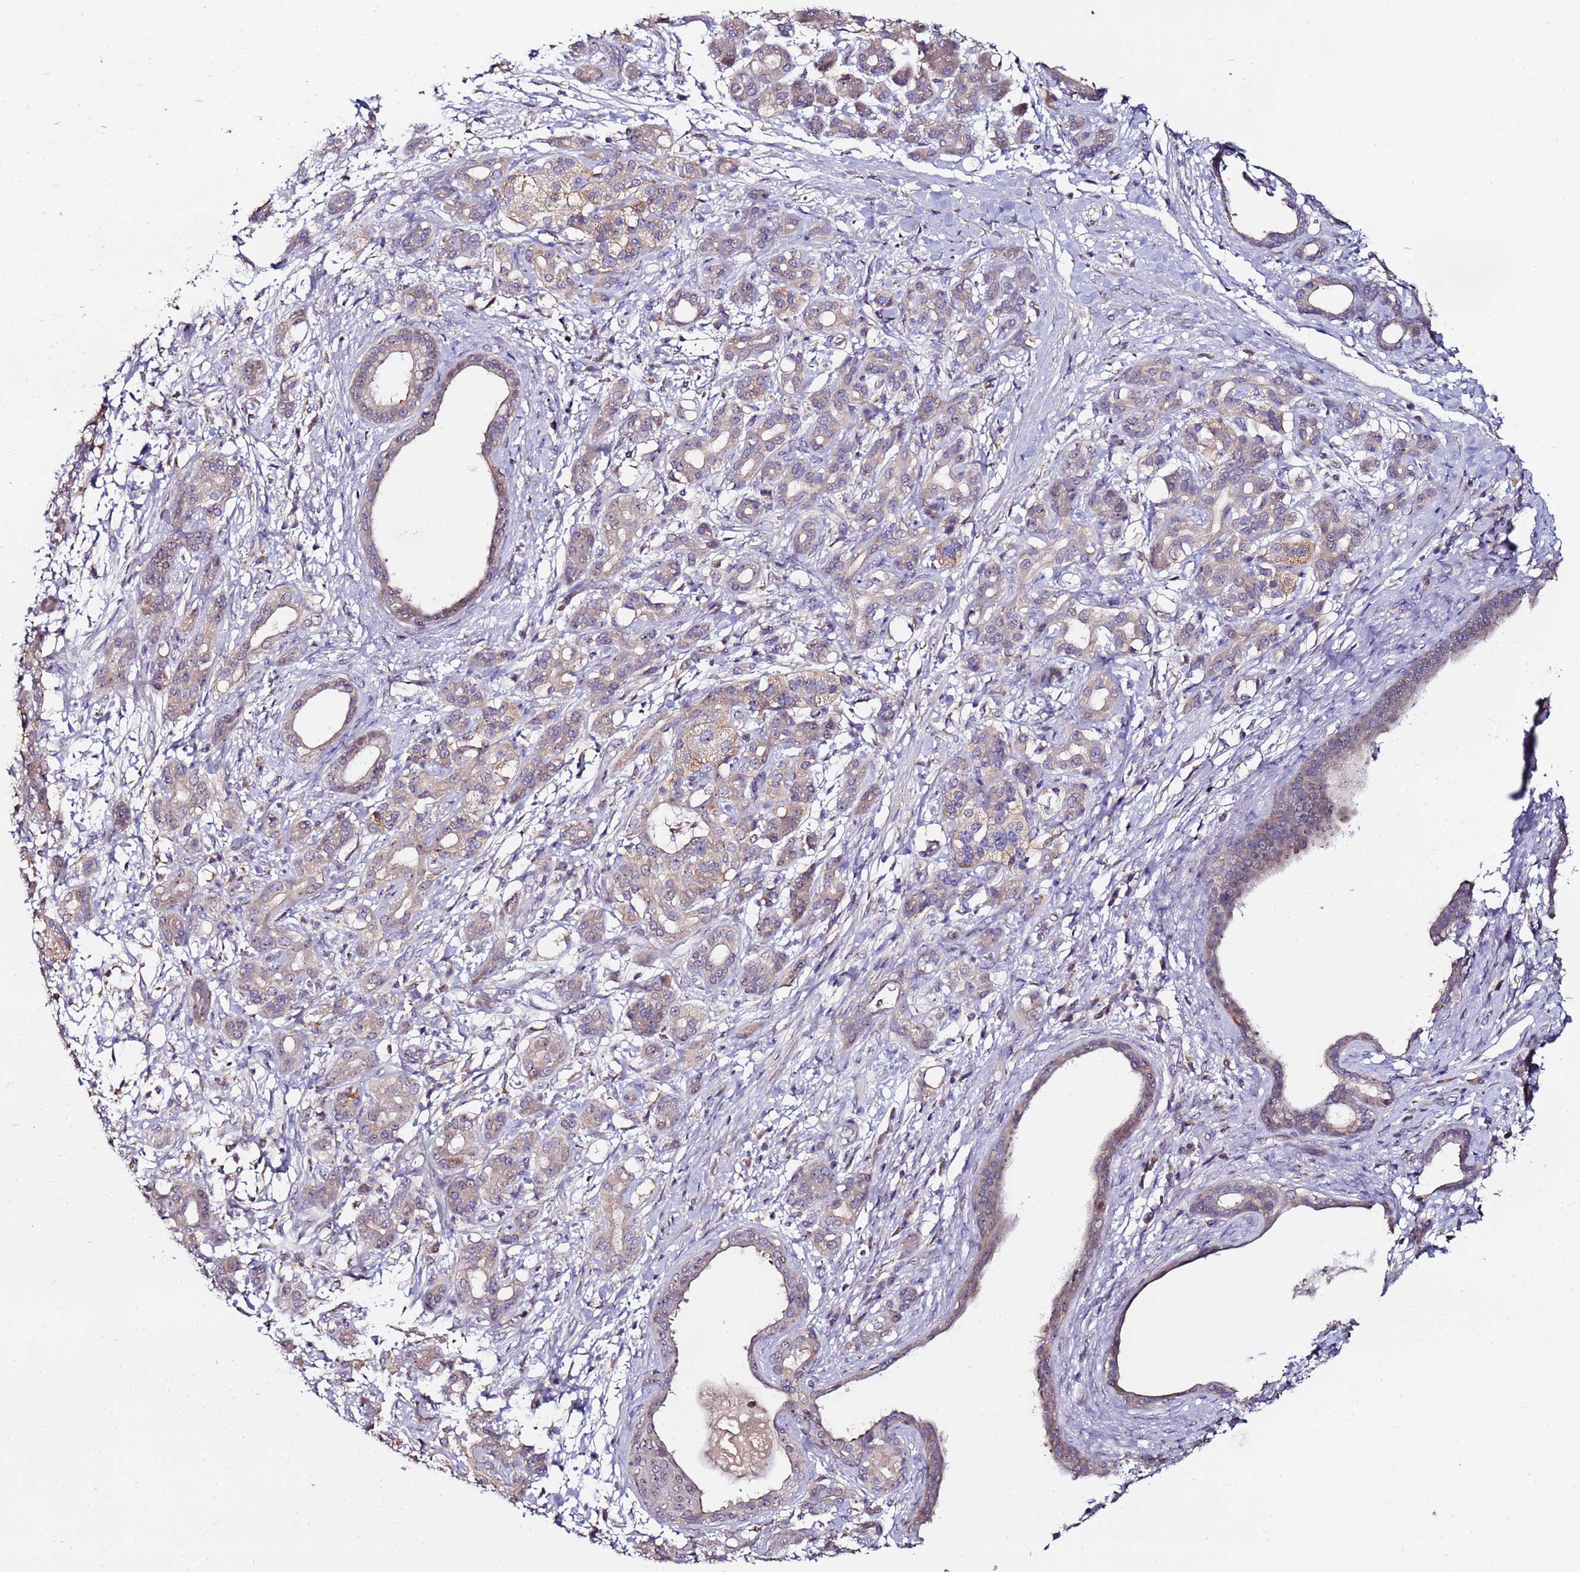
{"staining": {"intensity": "weak", "quantity": "25%-75%", "location": "cytoplasmic/membranous"}, "tissue": "pancreatic cancer", "cell_type": "Tumor cells", "image_type": "cancer", "snomed": [{"axis": "morphology", "description": "Adenocarcinoma, NOS"}, {"axis": "topography", "description": "Pancreas"}], "caption": "Immunohistochemical staining of pancreatic adenocarcinoma reveals low levels of weak cytoplasmic/membranous protein staining in about 25%-75% of tumor cells.", "gene": "KRI1", "patient": {"sex": "female", "age": 55}}